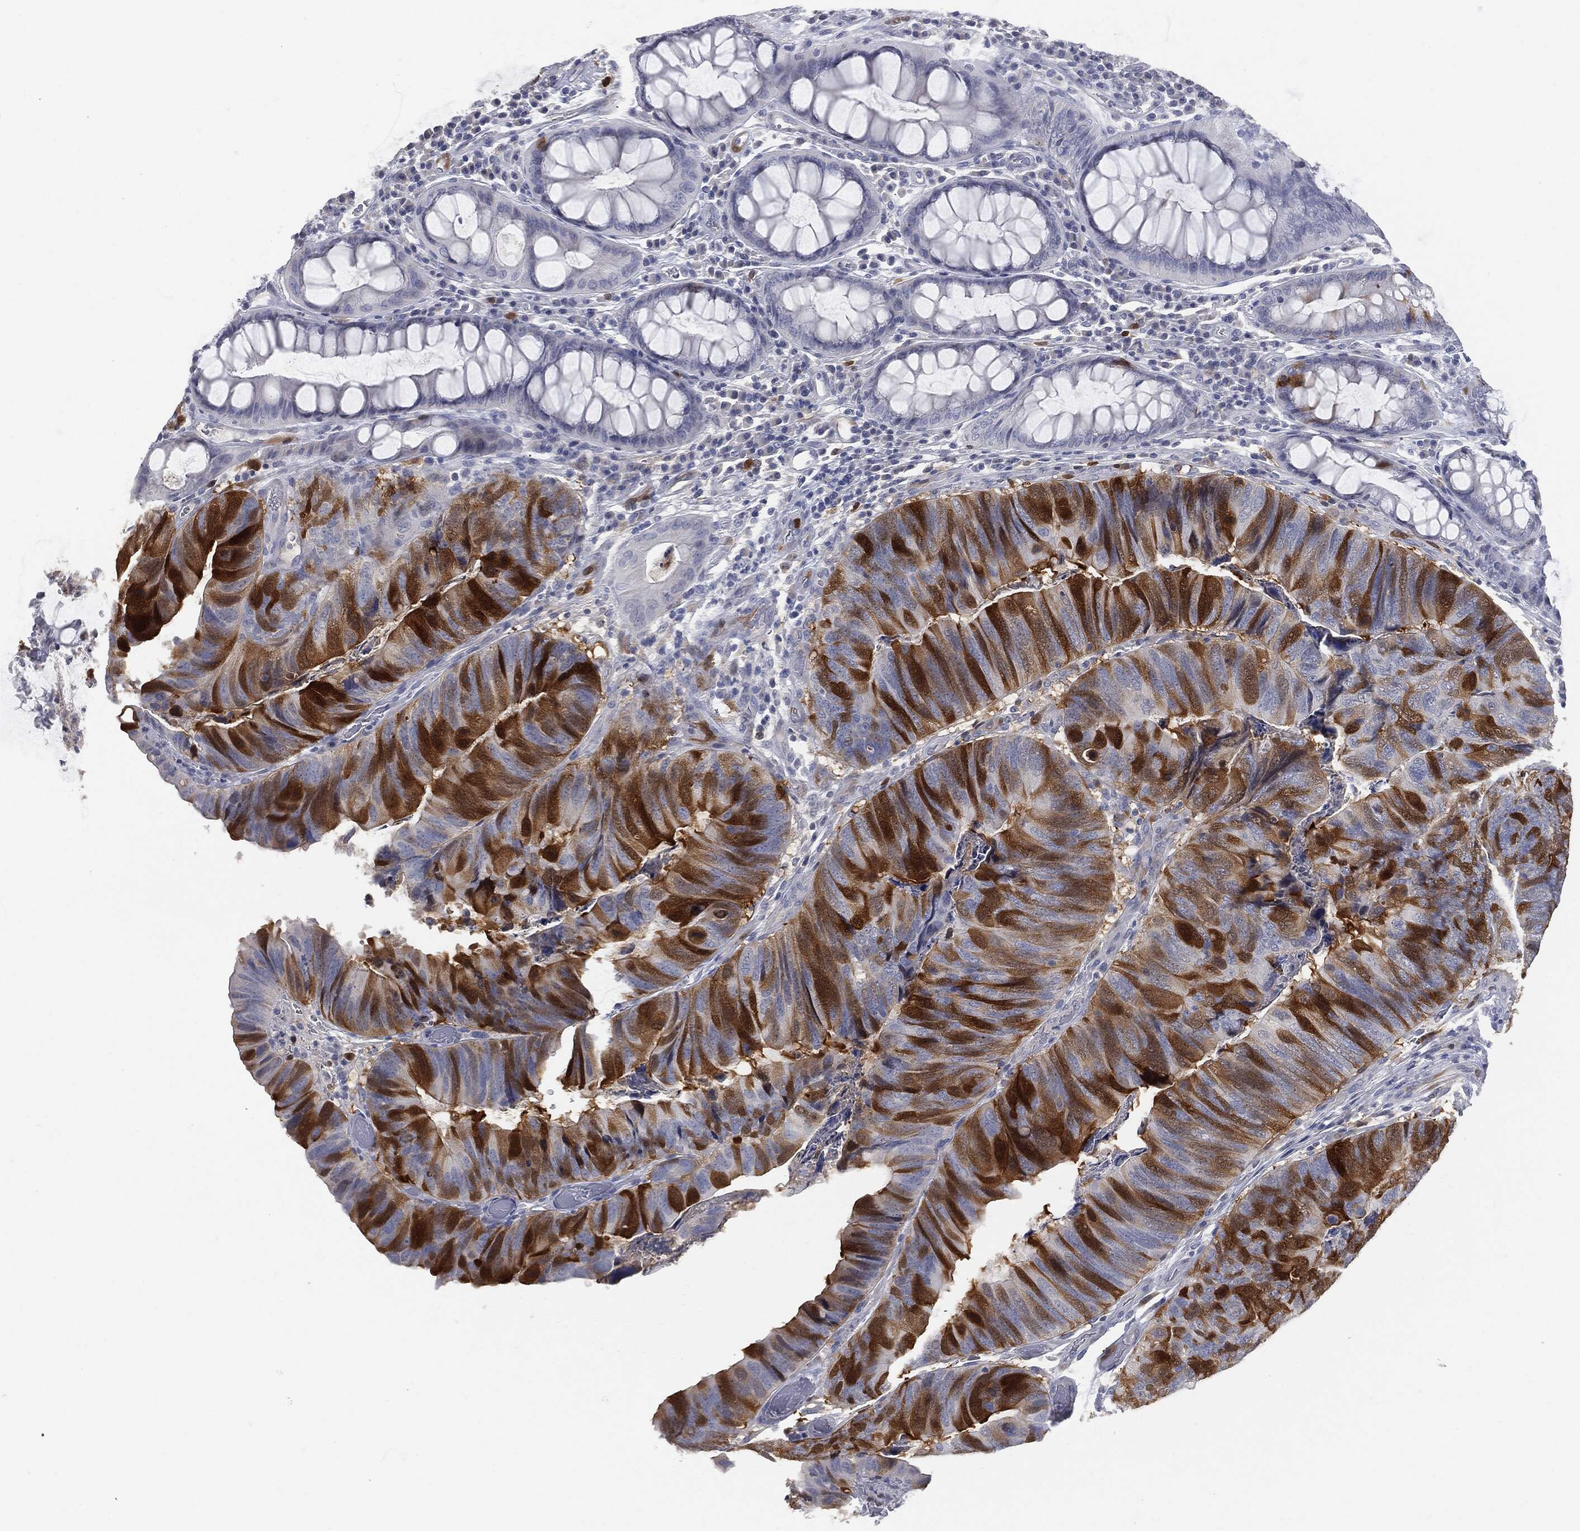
{"staining": {"intensity": "strong", "quantity": "25%-75%", "location": "cytoplasmic/membranous"}, "tissue": "colorectal cancer", "cell_type": "Tumor cells", "image_type": "cancer", "snomed": [{"axis": "morphology", "description": "Adenocarcinoma, NOS"}, {"axis": "topography", "description": "Colon"}], "caption": "Immunohistochemical staining of colorectal cancer (adenocarcinoma) displays high levels of strong cytoplasmic/membranous staining in about 25%-75% of tumor cells. (DAB (3,3'-diaminobenzidine) IHC with brightfield microscopy, high magnification).", "gene": "UBE2C", "patient": {"sex": "female", "age": 67}}